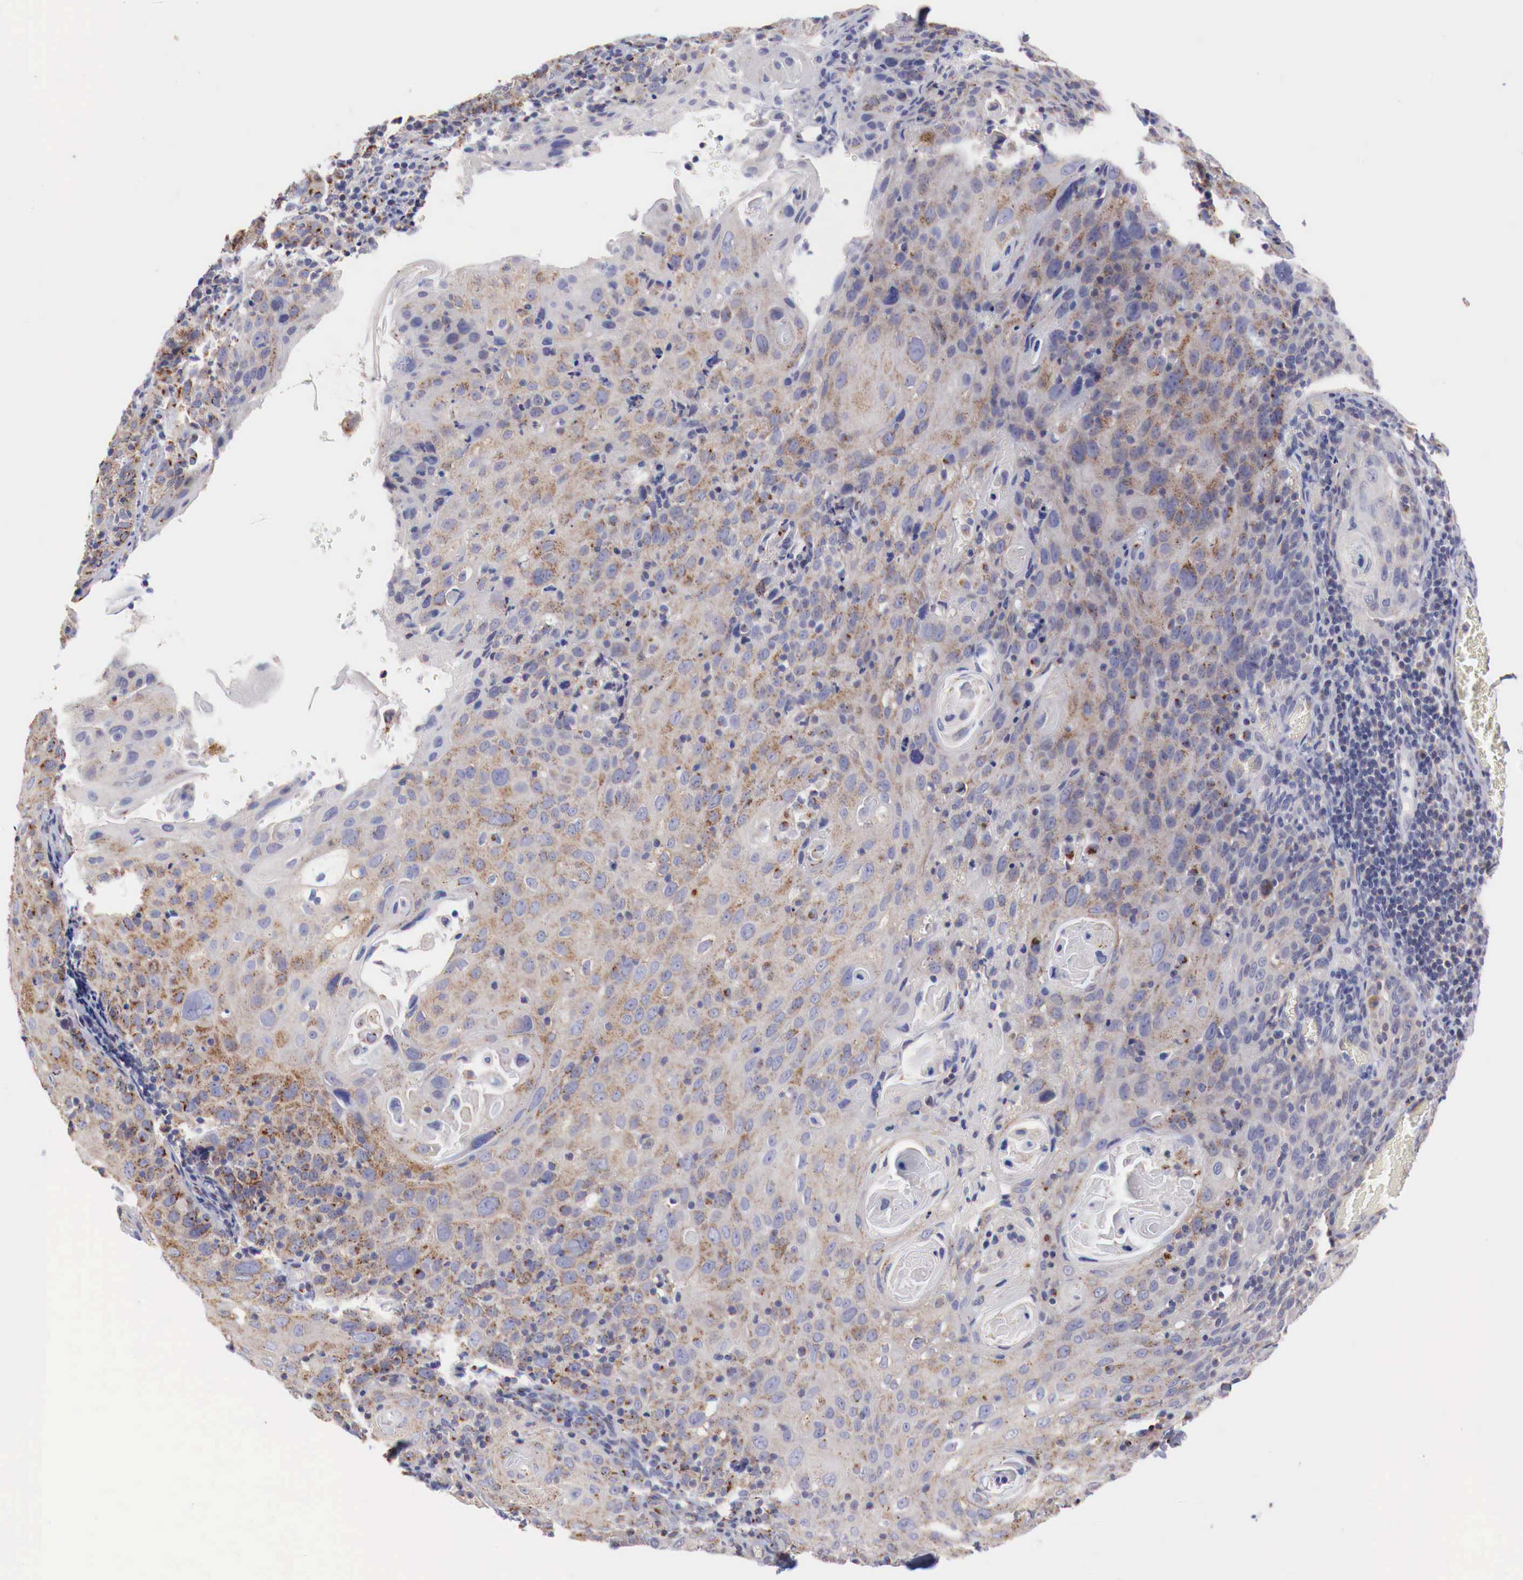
{"staining": {"intensity": "weak", "quantity": "25%-75%", "location": "cytoplasmic/membranous"}, "tissue": "cervical cancer", "cell_type": "Tumor cells", "image_type": "cancer", "snomed": [{"axis": "morphology", "description": "Squamous cell carcinoma, NOS"}, {"axis": "topography", "description": "Cervix"}], "caption": "Protein expression analysis of human squamous cell carcinoma (cervical) reveals weak cytoplasmic/membranous positivity in approximately 25%-75% of tumor cells.", "gene": "SYAP1", "patient": {"sex": "female", "age": 54}}